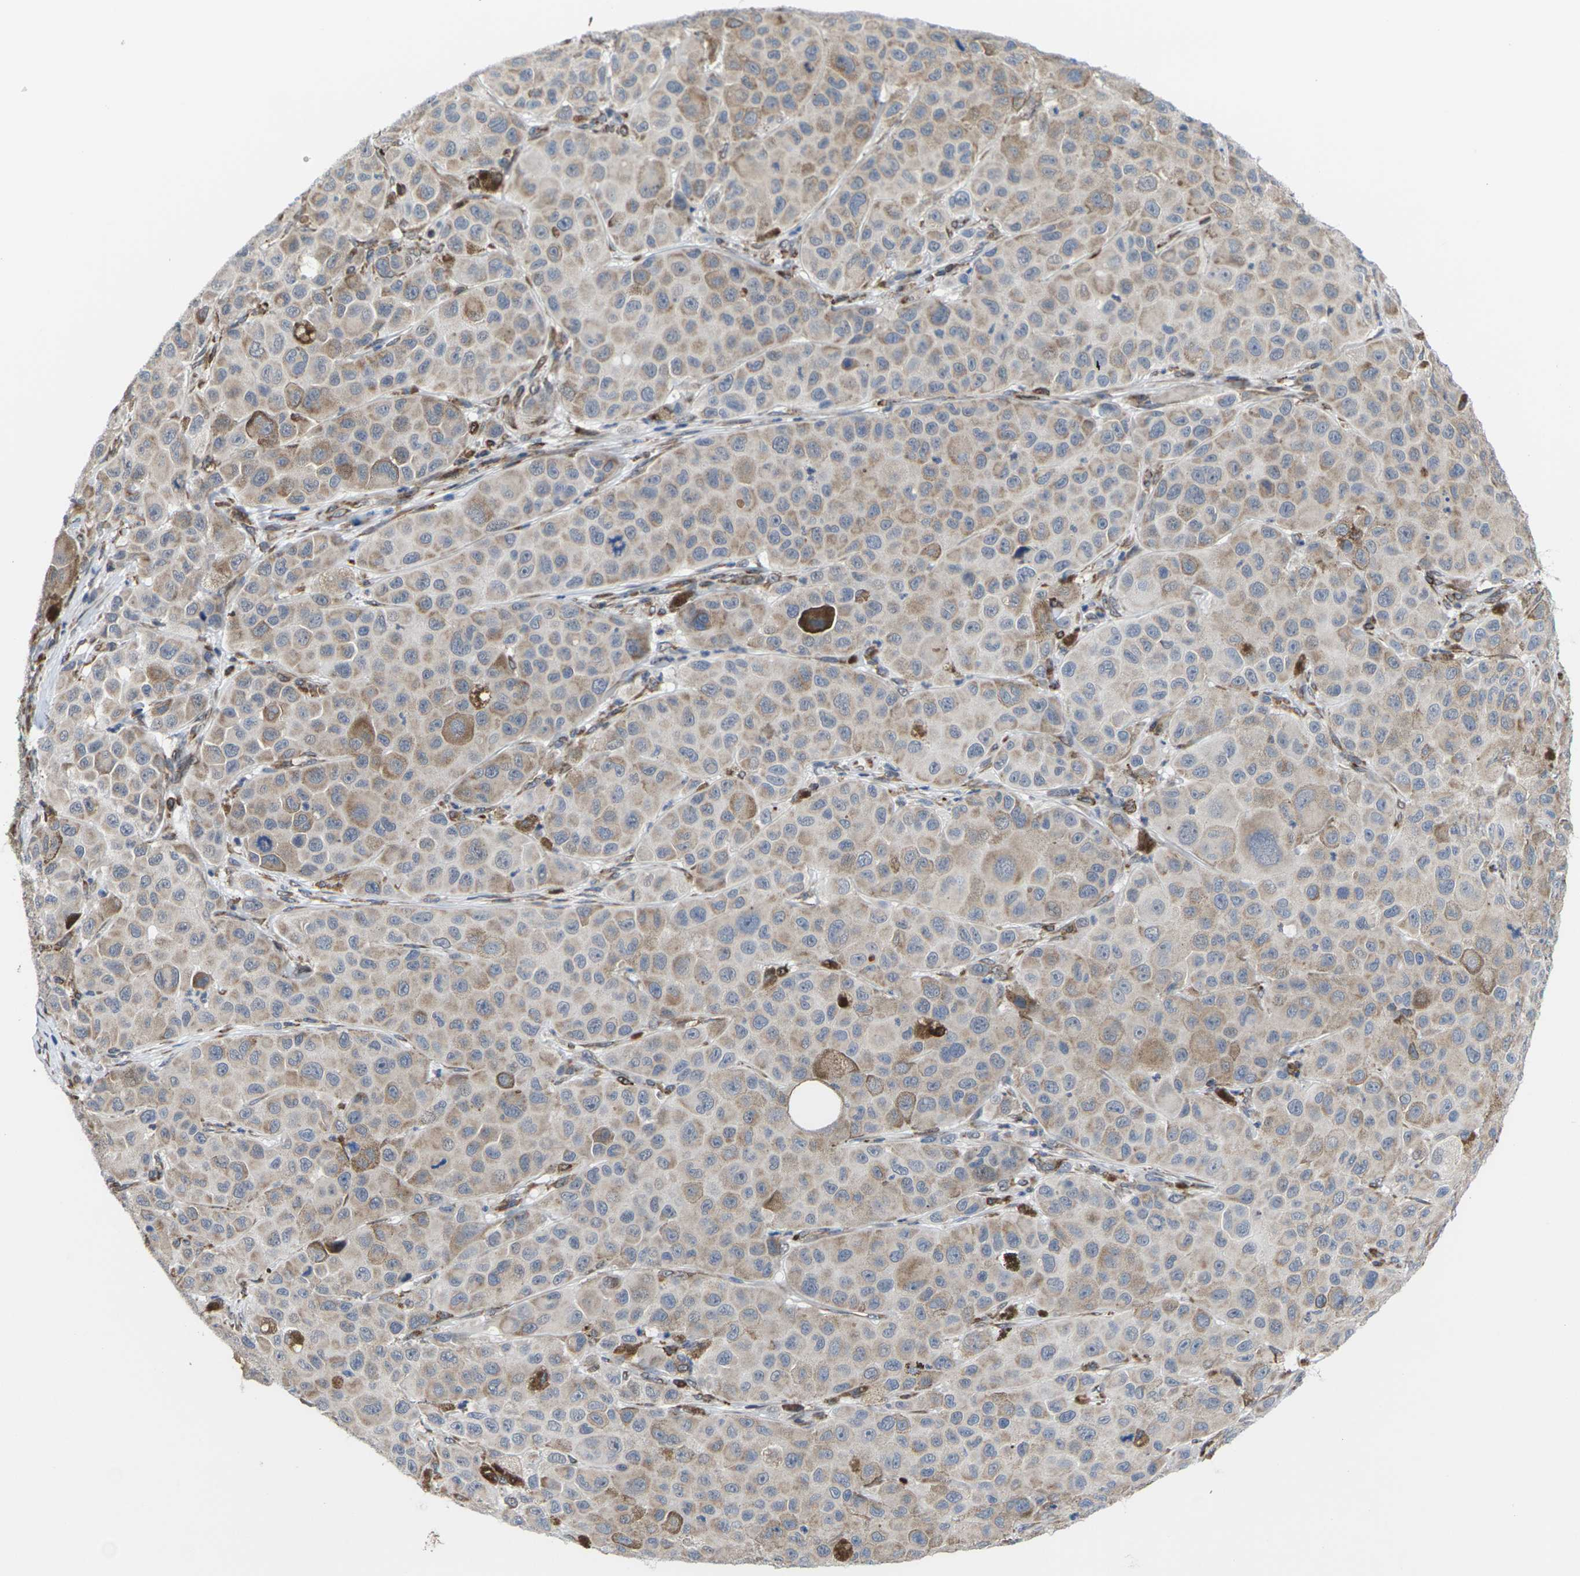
{"staining": {"intensity": "weak", "quantity": "25%-75%", "location": "cytoplasmic/membranous"}, "tissue": "melanoma", "cell_type": "Tumor cells", "image_type": "cancer", "snomed": [{"axis": "morphology", "description": "Malignant melanoma, NOS"}, {"axis": "topography", "description": "Skin"}], "caption": "Immunohistochemical staining of malignant melanoma shows weak cytoplasmic/membranous protein expression in approximately 25%-75% of tumor cells.", "gene": "PDZK1IP1", "patient": {"sex": "male", "age": 96}}